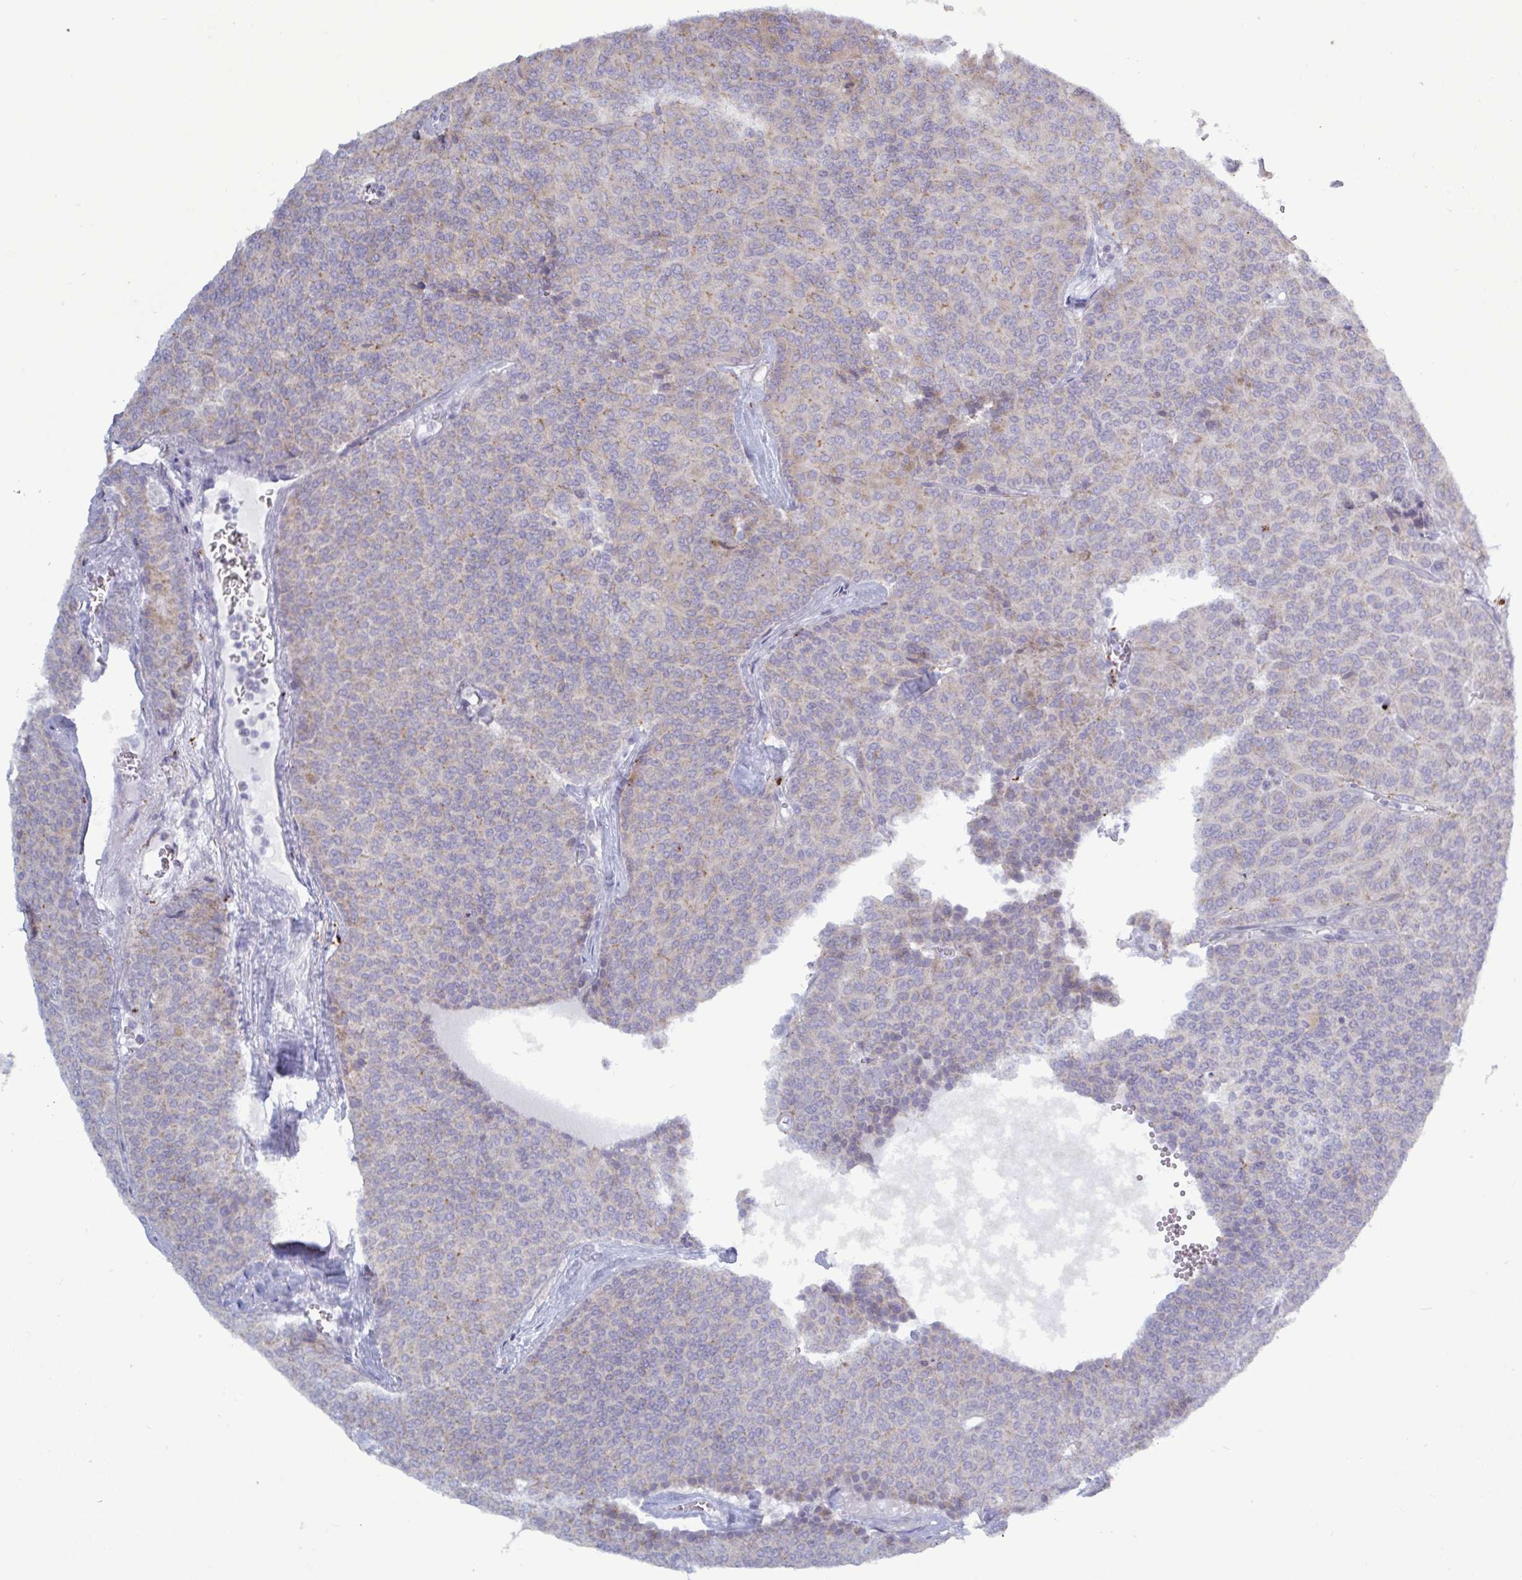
{"staining": {"intensity": "weak", "quantity": "25%-75%", "location": "cytoplasmic/membranous"}, "tissue": "carcinoid", "cell_type": "Tumor cells", "image_type": "cancer", "snomed": [{"axis": "morphology", "description": "Carcinoid, malignant, NOS"}, {"axis": "topography", "description": "Lung"}], "caption": "Immunohistochemical staining of human malignant carcinoid demonstrates low levels of weak cytoplasmic/membranous protein staining in approximately 25%-75% of tumor cells. (IHC, brightfield microscopy, high magnification).", "gene": "ATG9A", "patient": {"sex": "male", "age": 61}}